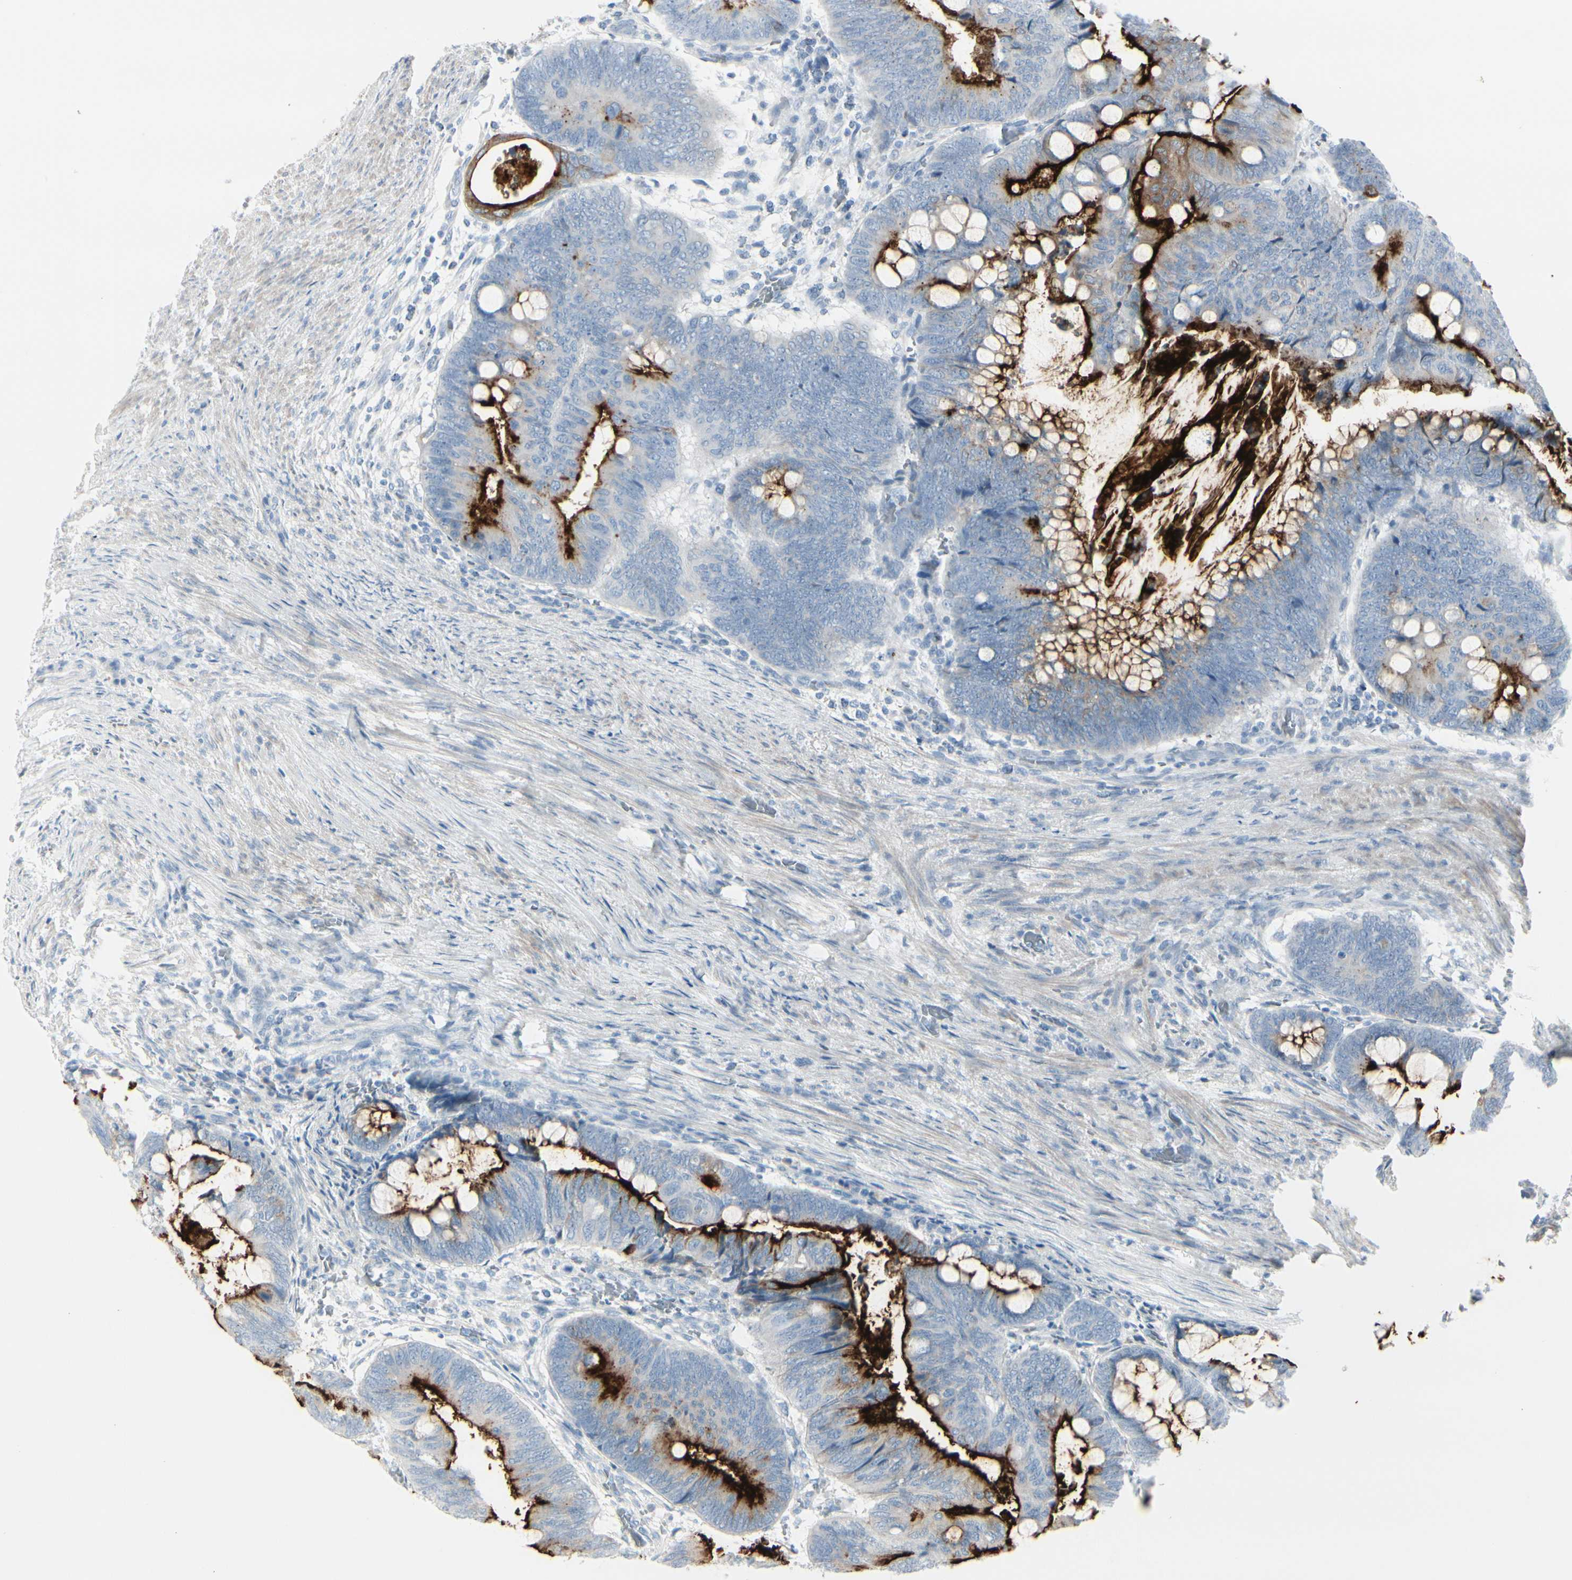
{"staining": {"intensity": "moderate", "quantity": "25%-75%", "location": "cytoplasmic/membranous"}, "tissue": "colorectal cancer", "cell_type": "Tumor cells", "image_type": "cancer", "snomed": [{"axis": "morphology", "description": "Normal tissue, NOS"}, {"axis": "morphology", "description": "Adenocarcinoma, NOS"}, {"axis": "topography", "description": "Rectum"}, {"axis": "topography", "description": "Peripheral nerve tissue"}], "caption": "Human adenocarcinoma (colorectal) stained for a protein (brown) reveals moderate cytoplasmic/membranous positive staining in approximately 25%-75% of tumor cells.", "gene": "CDHR5", "patient": {"sex": "male", "age": 92}}